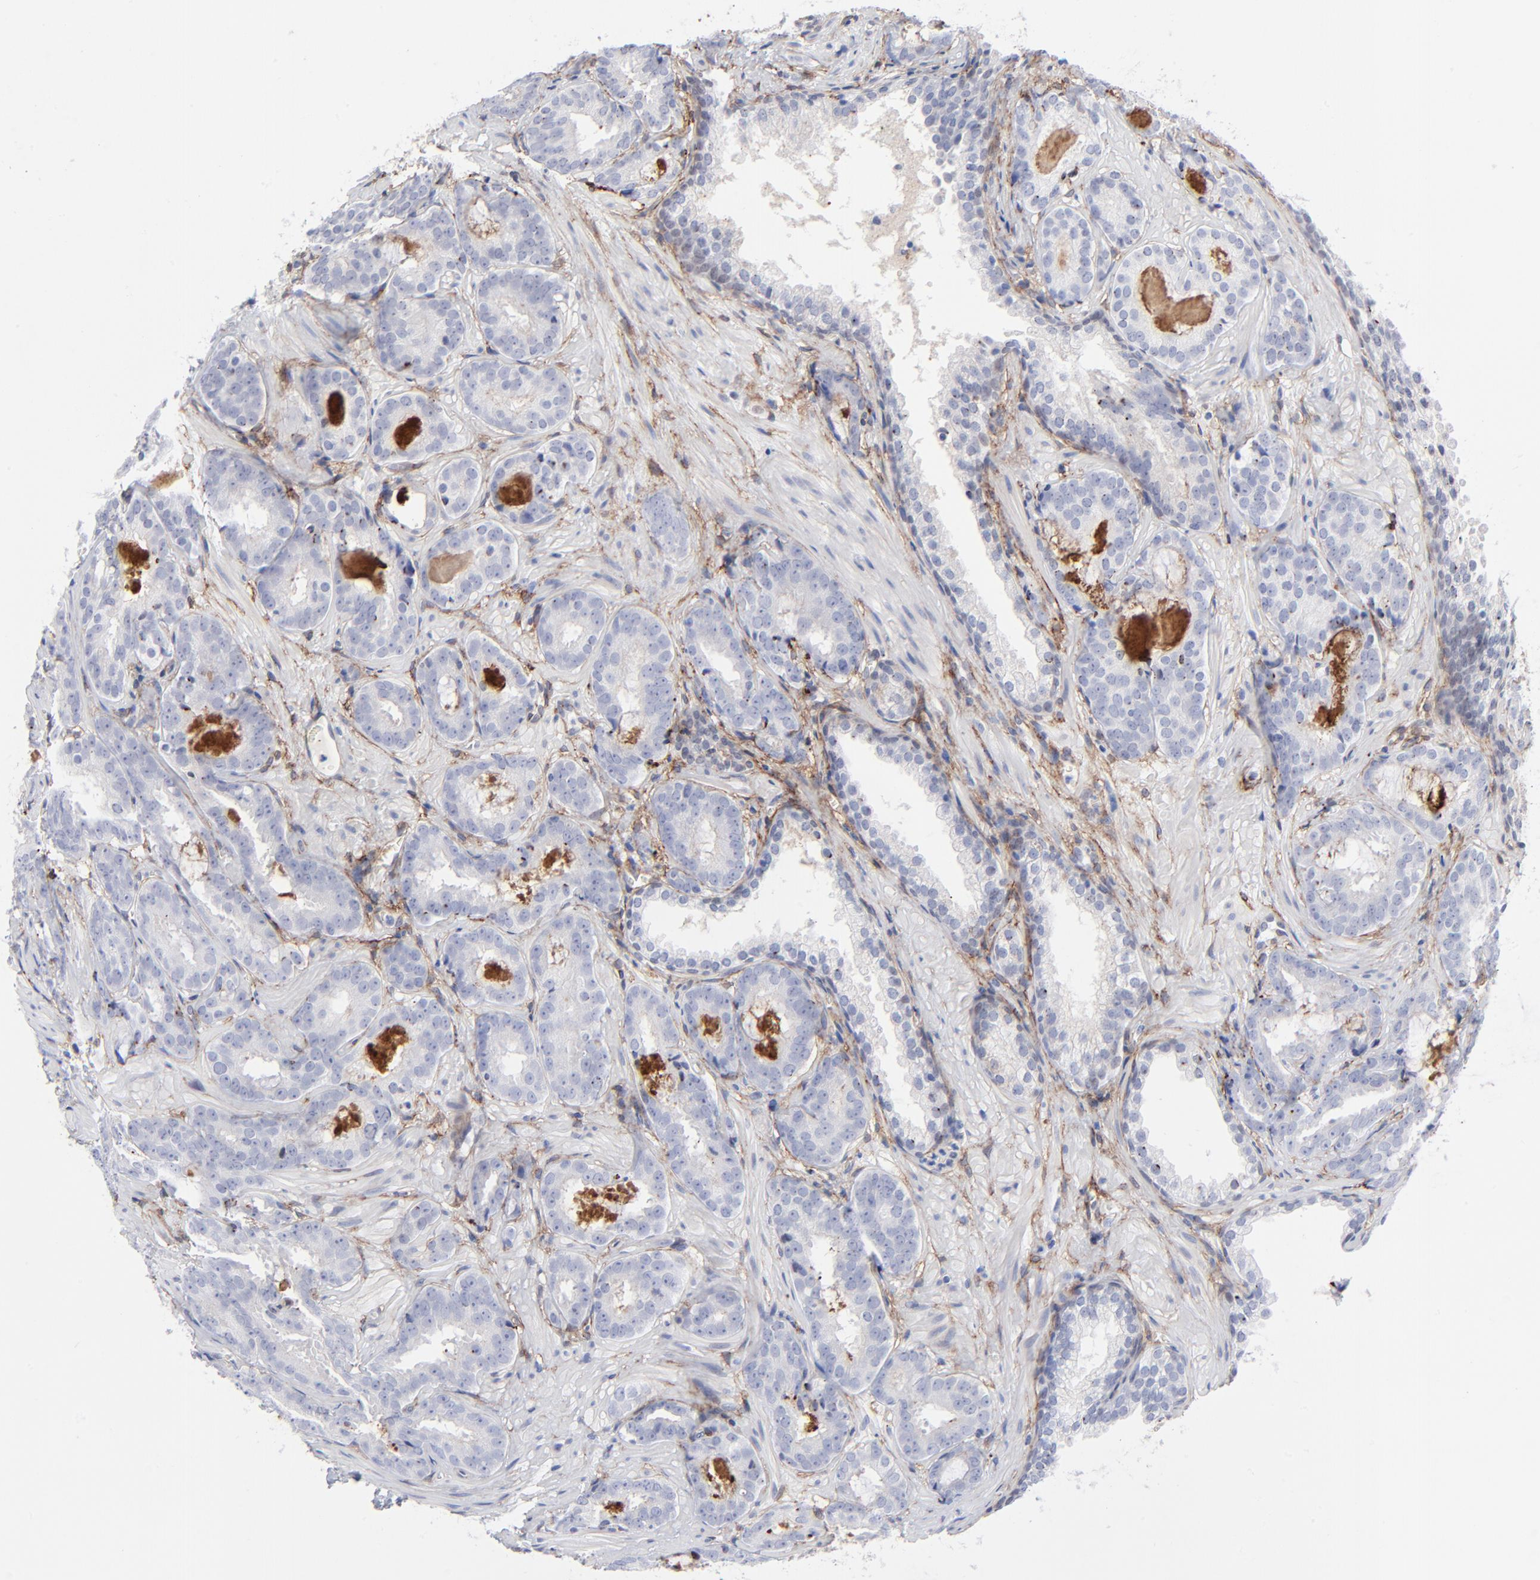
{"staining": {"intensity": "negative", "quantity": "none", "location": "none"}, "tissue": "prostate cancer", "cell_type": "Tumor cells", "image_type": "cancer", "snomed": [{"axis": "morphology", "description": "Adenocarcinoma, Medium grade"}, {"axis": "topography", "description": "Prostate"}], "caption": "Image shows no significant protein expression in tumor cells of prostate adenocarcinoma (medium-grade). (Brightfield microscopy of DAB (3,3'-diaminobenzidine) immunohistochemistry (IHC) at high magnification).", "gene": "PDGFRB", "patient": {"sex": "male", "age": 64}}